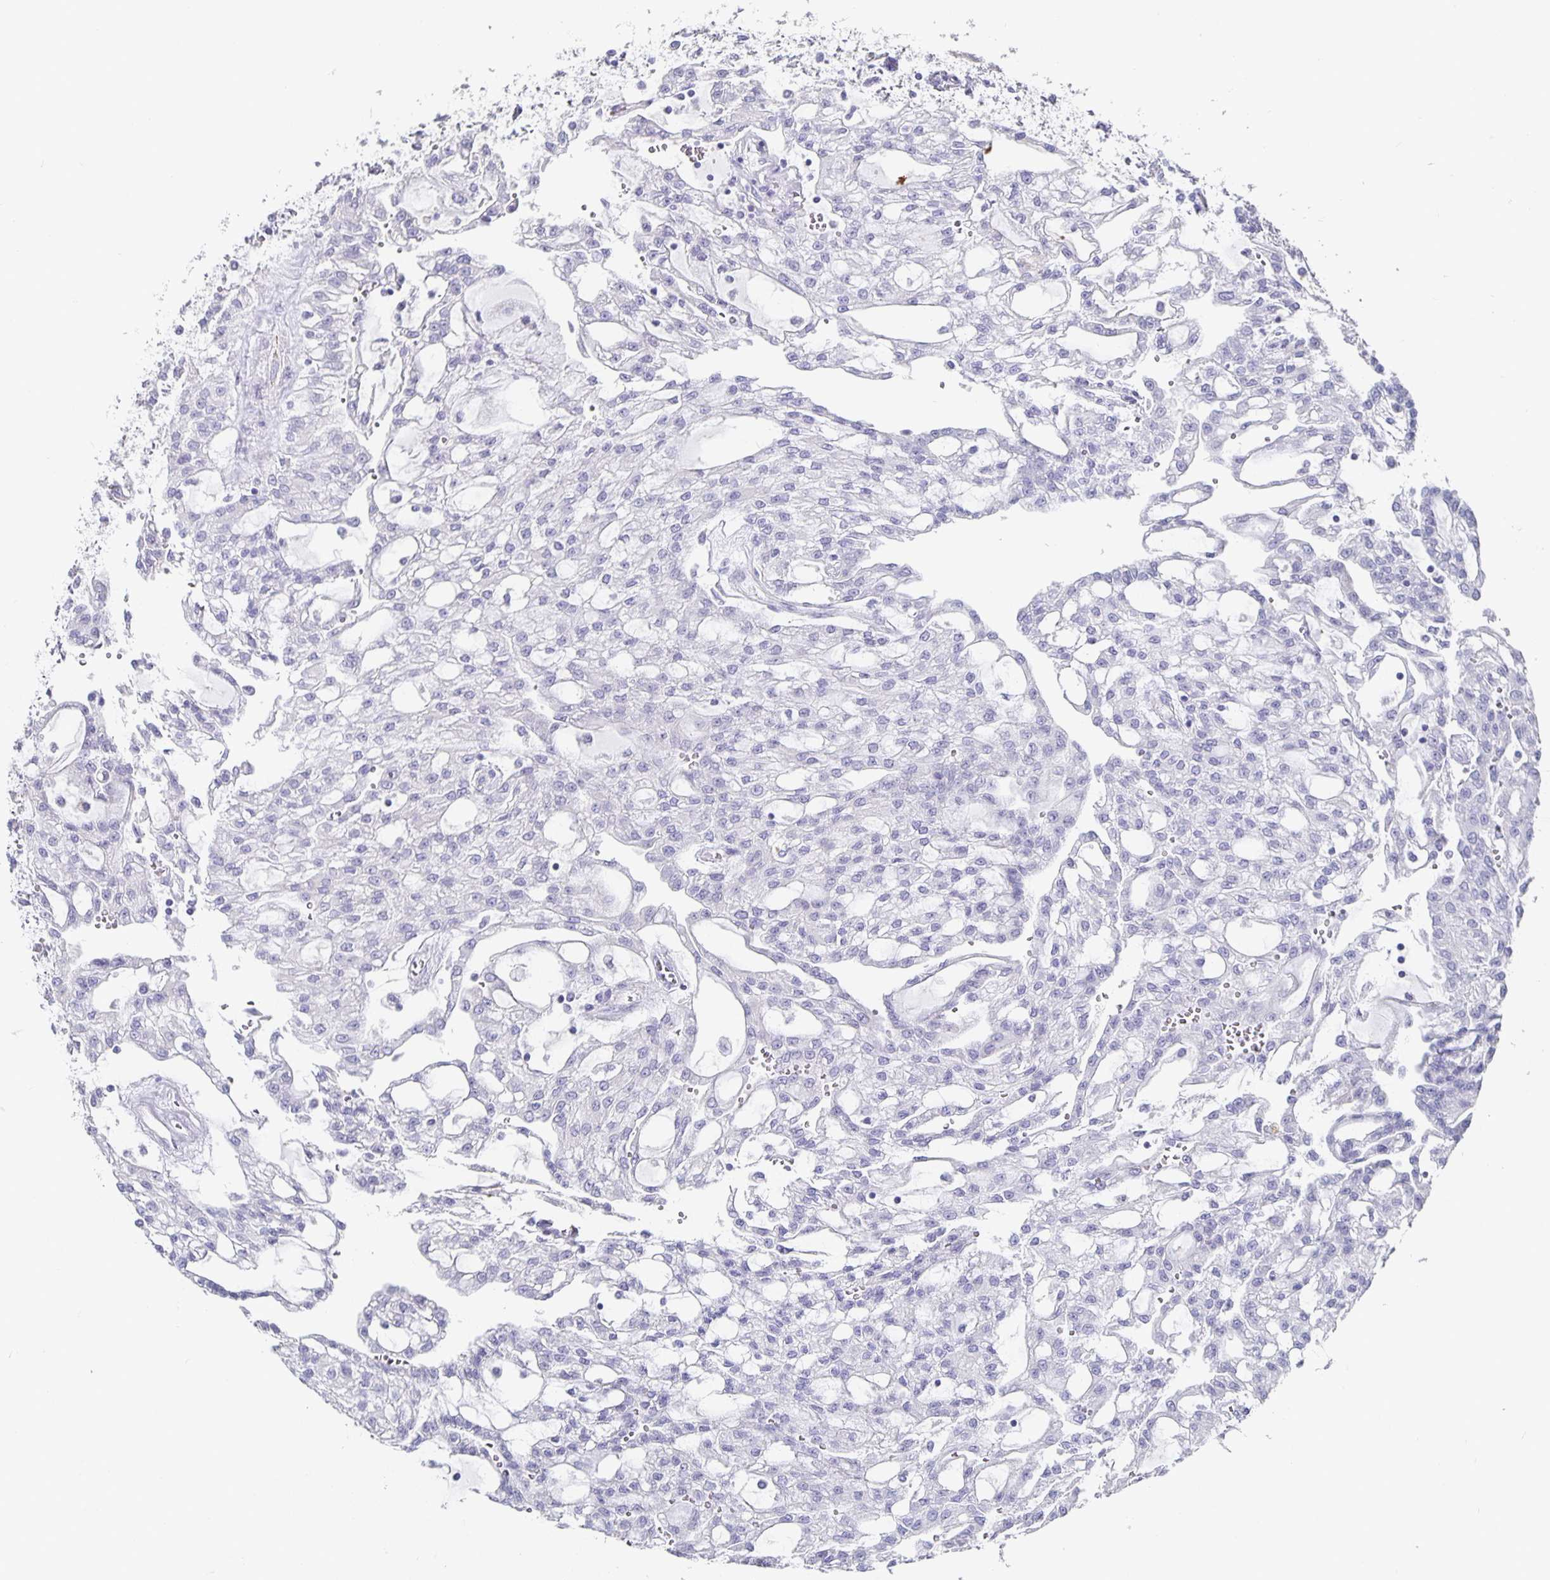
{"staining": {"intensity": "negative", "quantity": "none", "location": "none"}, "tissue": "renal cancer", "cell_type": "Tumor cells", "image_type": "cancer", "snomed": [{"axis": "morphology", "description": "Adenocarcinoma, NOS"}, {"axis": "topography", "description": "Kidney"}], "caption": "This is an immunohistochemistry photomicrograph of human renal cancer. There is no positivity in tumor cells.", "gene": "CHGA", "patient": {"sex": "male", "age": 63}}